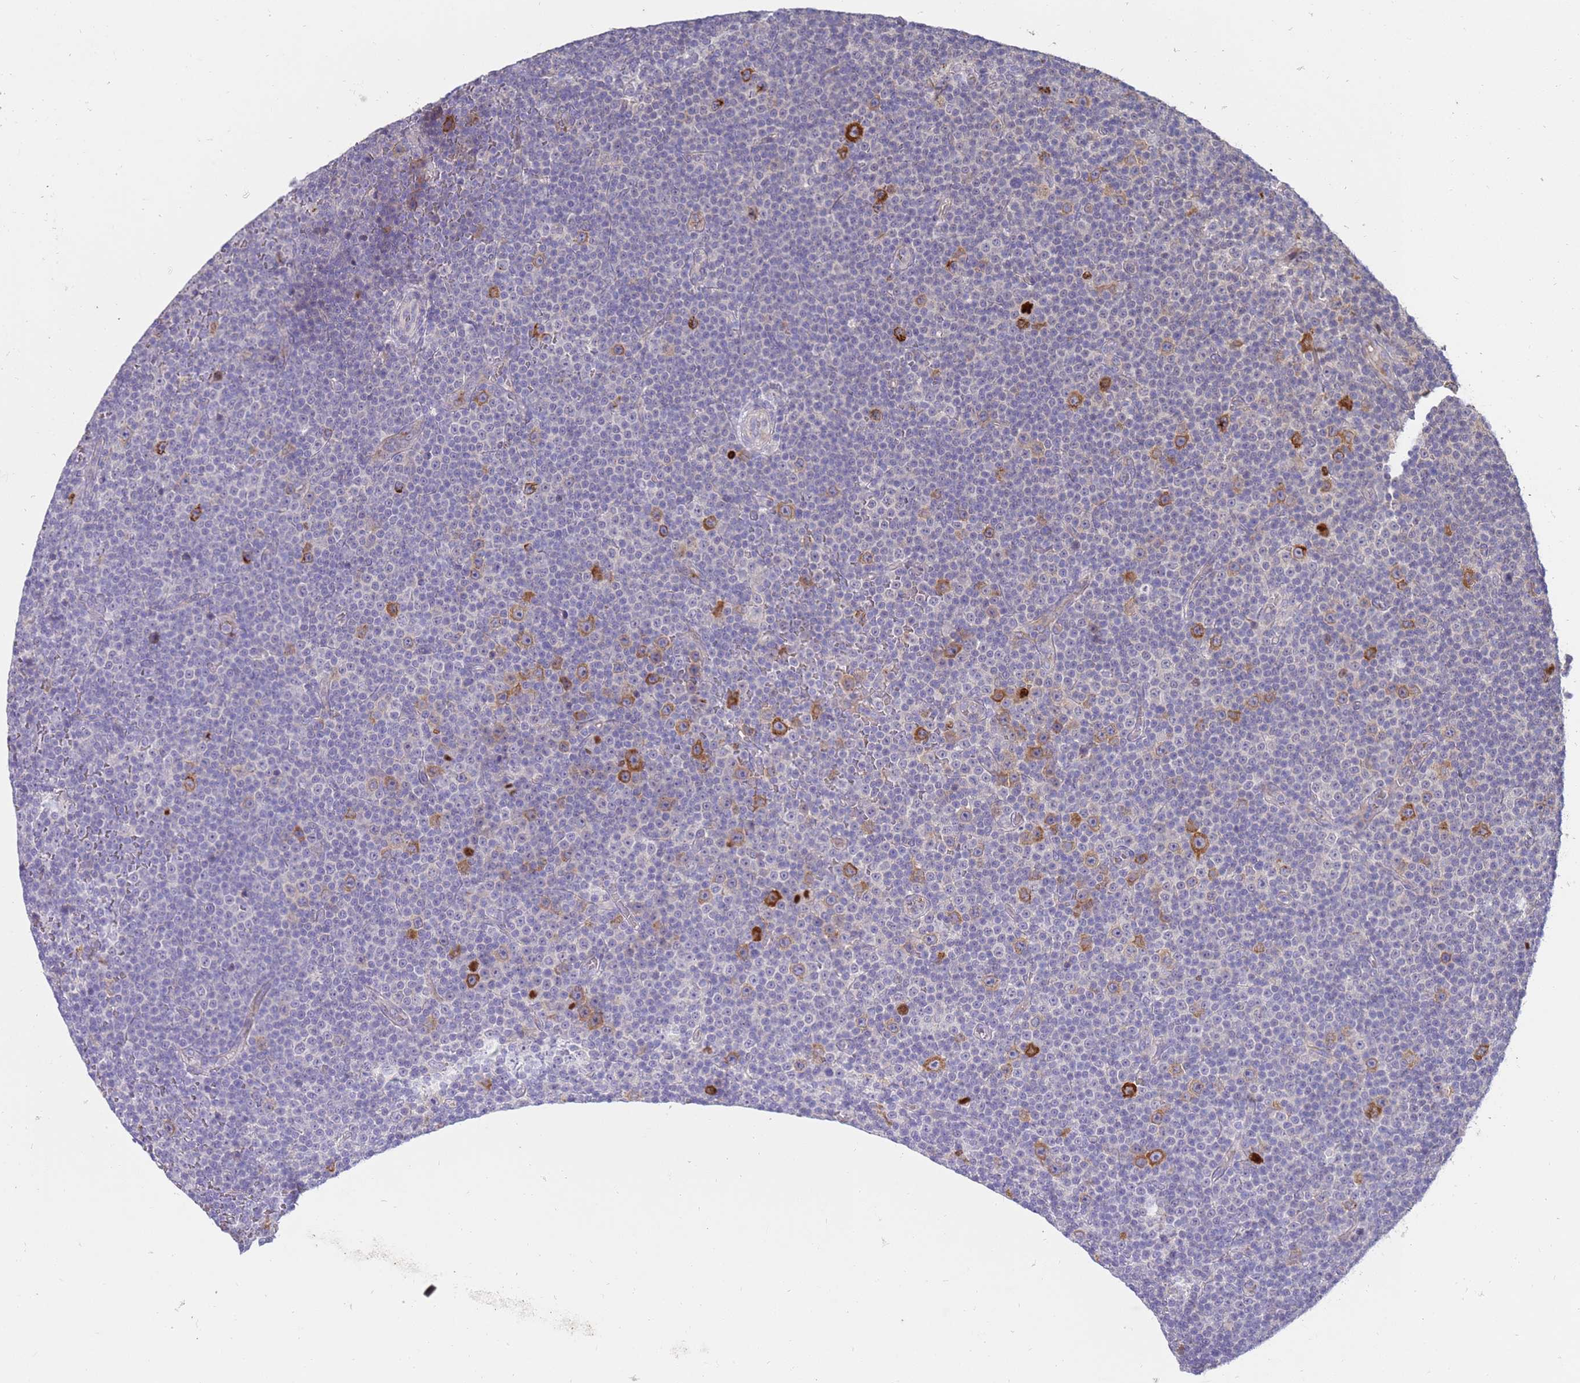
{"staining": {"intensity": "moderate", "quantity": "<25%", "location": "cytoplasmic/membranous"}, "tissue": "lymphoma", "cell_type": "Tumor cells", "image_type": "cancer", "snomed": [{"axis": "morphology", "description": "Malignant lymphoma, non-Hodgkin's type, Low grade"}, {"axis": "topography", "description": "Lymph node"}], "caption": "Immunohistochemical staining of lymphoma exhibits low levels of moderate cytoplasmic/membranous protein positivity in about <25% of tumor cells.", "gene": "NMUR2", "patient": {"sex": "female", "age": 67}}